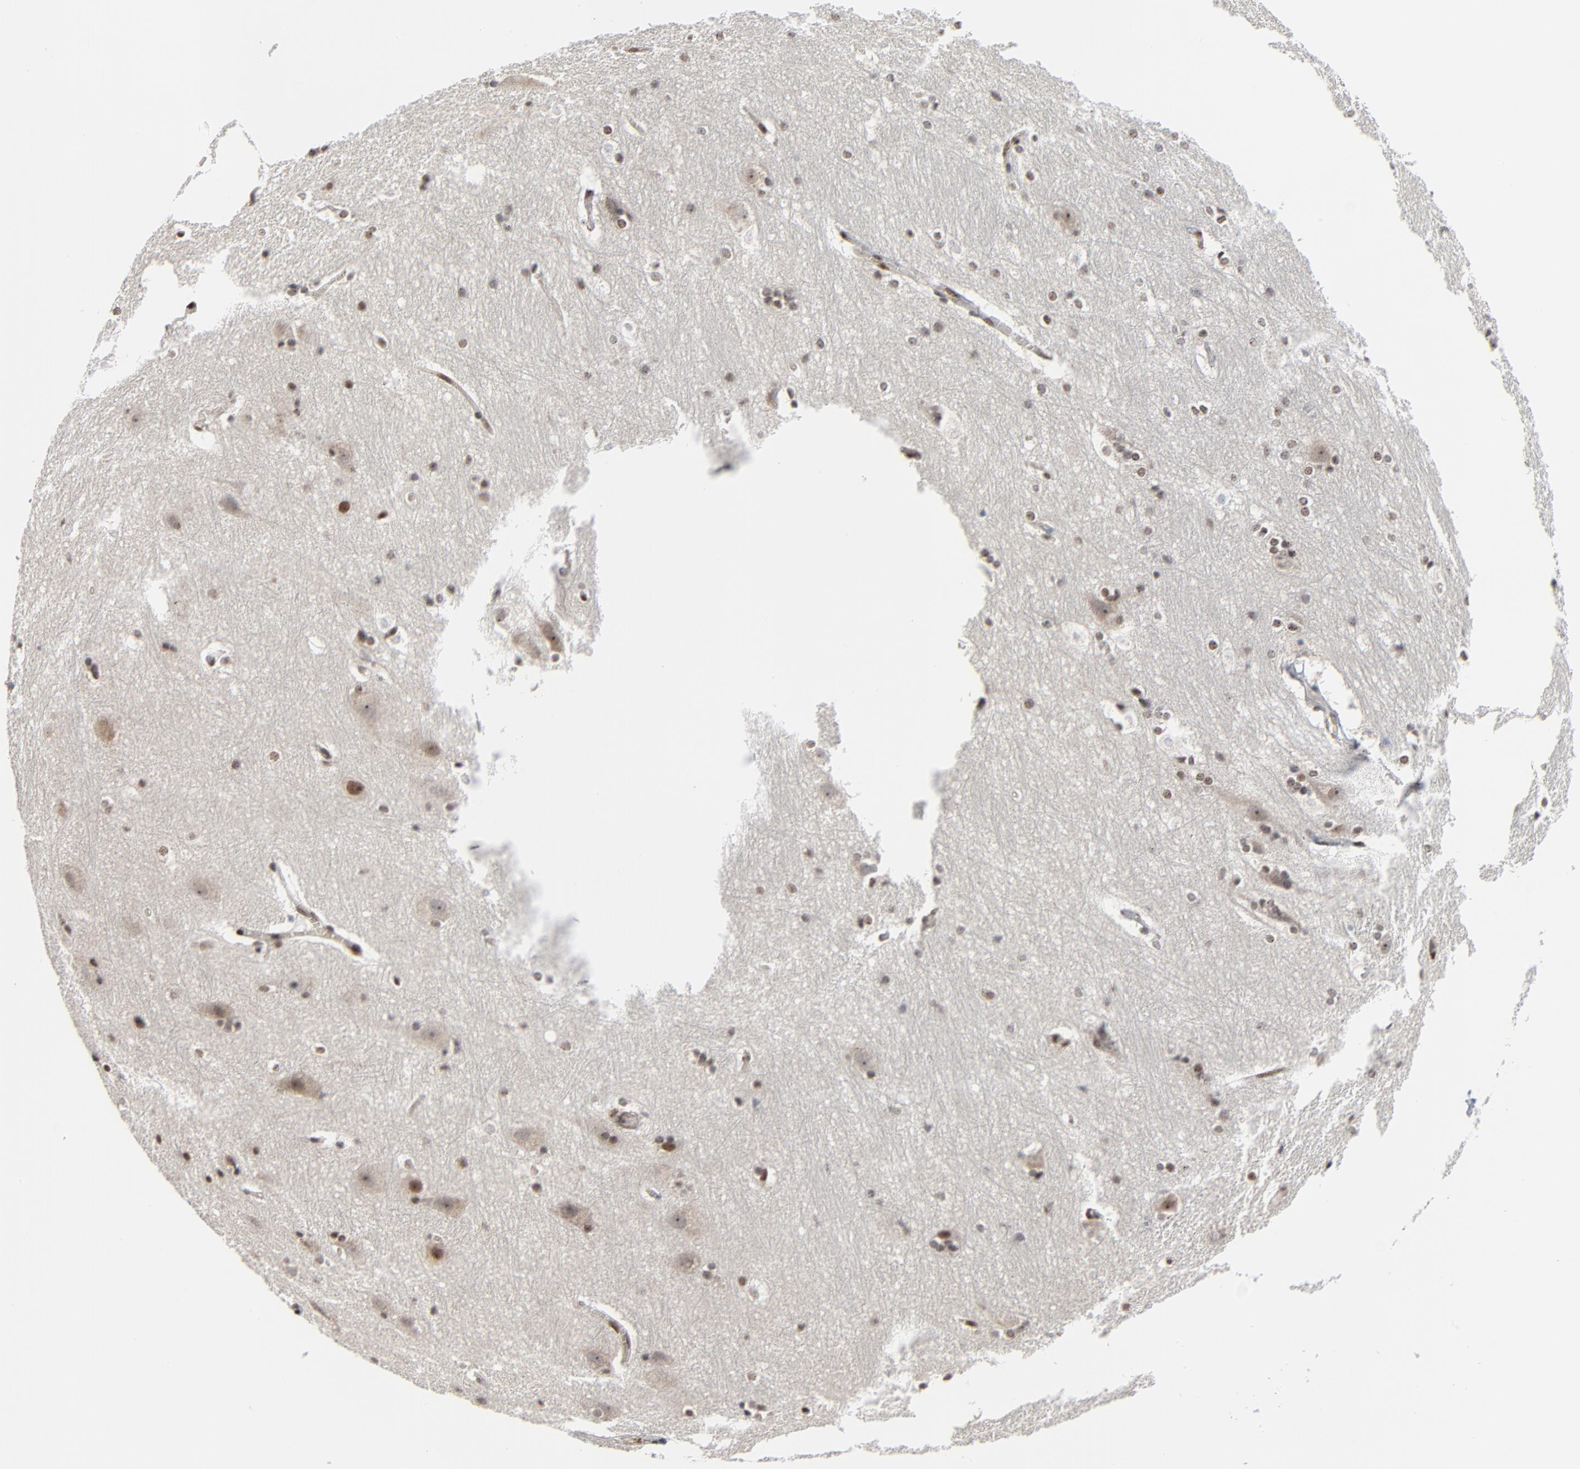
{"staining": {"intensity": "weak", "quantity": "25%-75%", "location": "nuclear"}, "tissue": "hippocampus", "cell_type": "Glial cells", "image_type": "normal", "snomed": [{"axis": "morphology", "description": "Normal tissue, NOS"}, {"axis": "topography", "description": "Hippocampus"}], "caption": "Protein staining of benign hippocampus exhibits weak nuclear staining in approximately 25%-75% of glial cells.", "gene": "CUX1", "patient": {"sex": "female", "age": 19}}